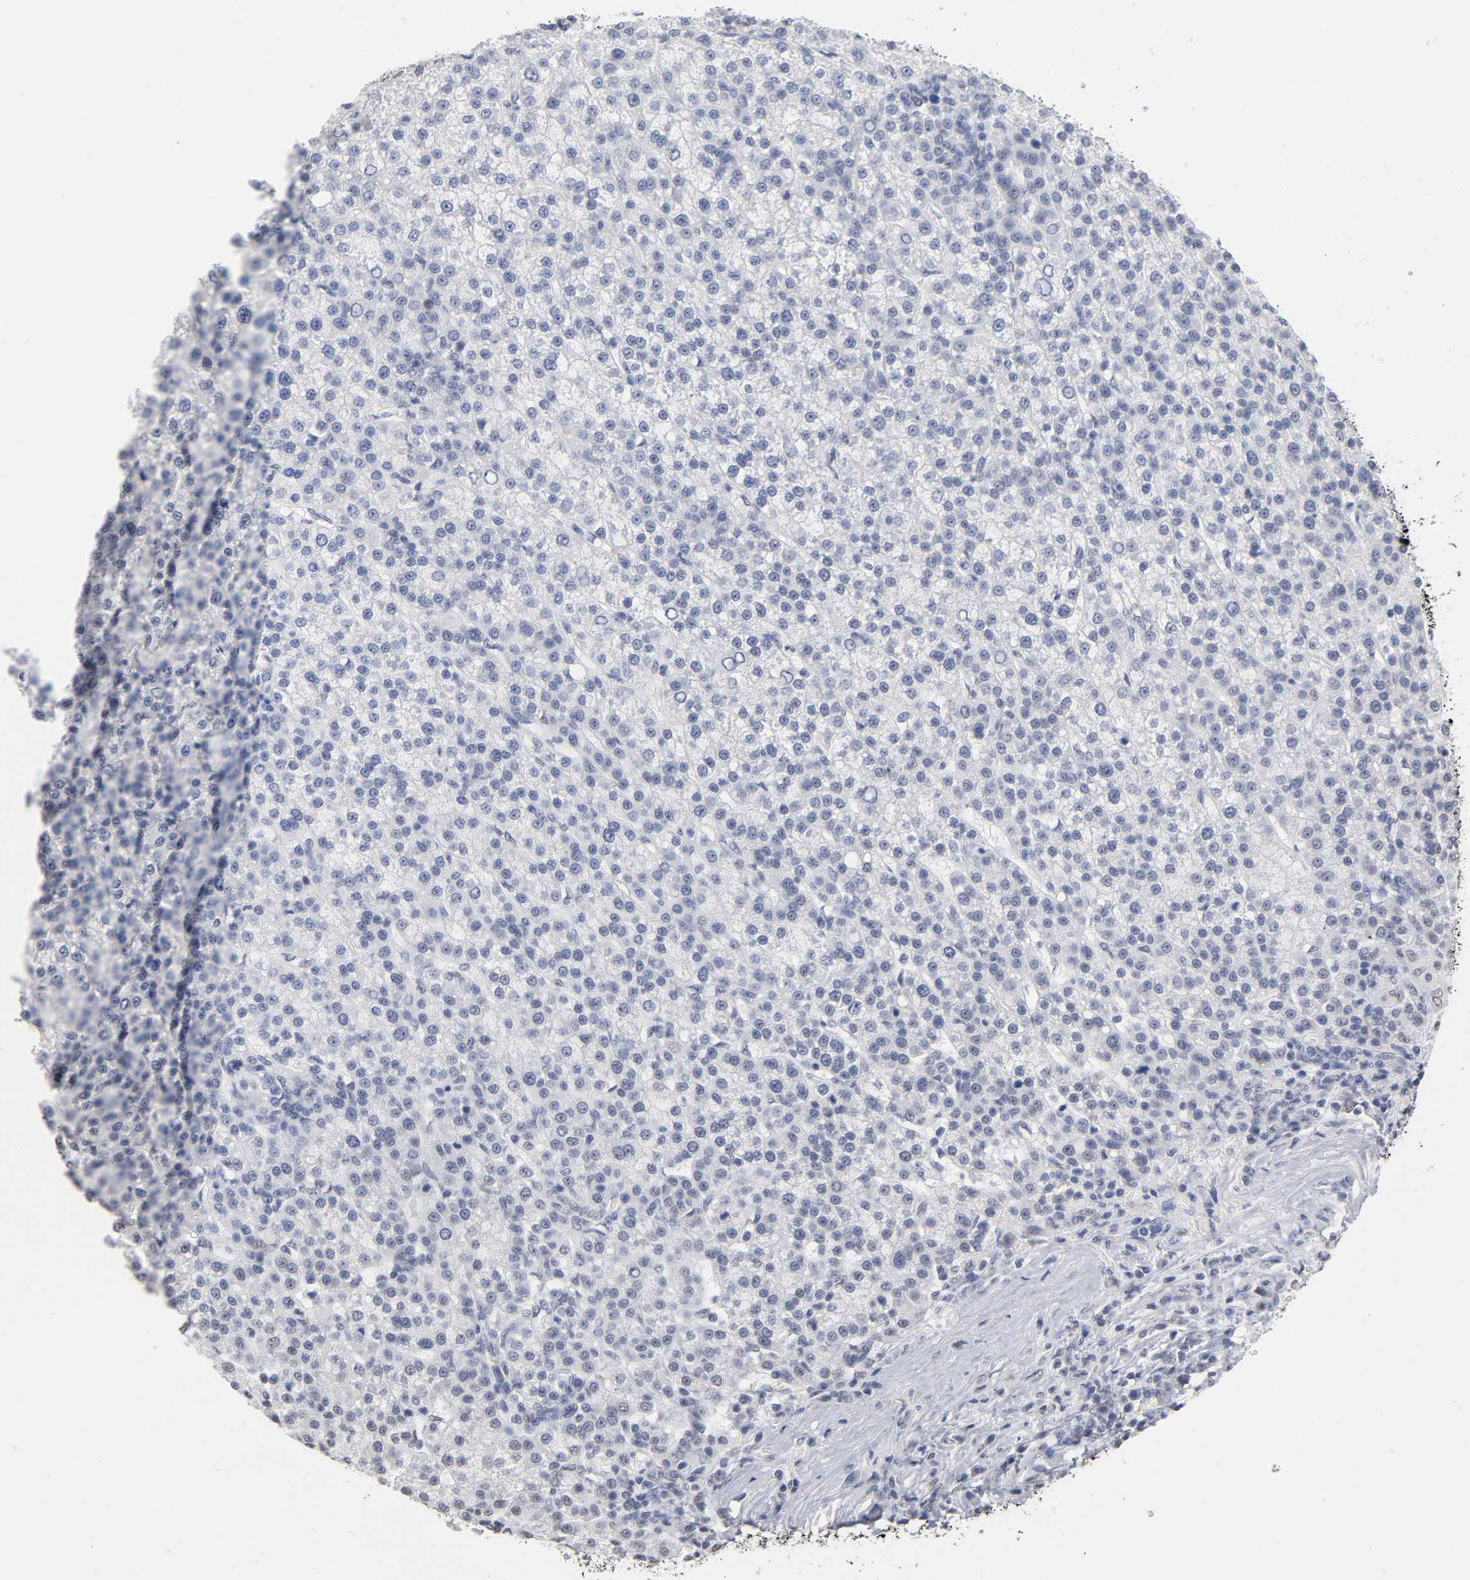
{"staining": {"intensity": "negative", "quantity": "none", "location": "none"}, "tissue": "liver cancer", "cell_type": "Tumor cells", "image_type": "cancer", "snomed": [{"axis": "morphology", "description": "Carcinoma, Hepatocellular, NOS"}, {"axis": "topography", "description": "Liver"}], "caption": "Protein analysis of hepatocellular carcinoma (liver) shows no significant positivity in tumor cells.", "gene": "CRABP2", "patient": {"sex": "female", "age": 58}}